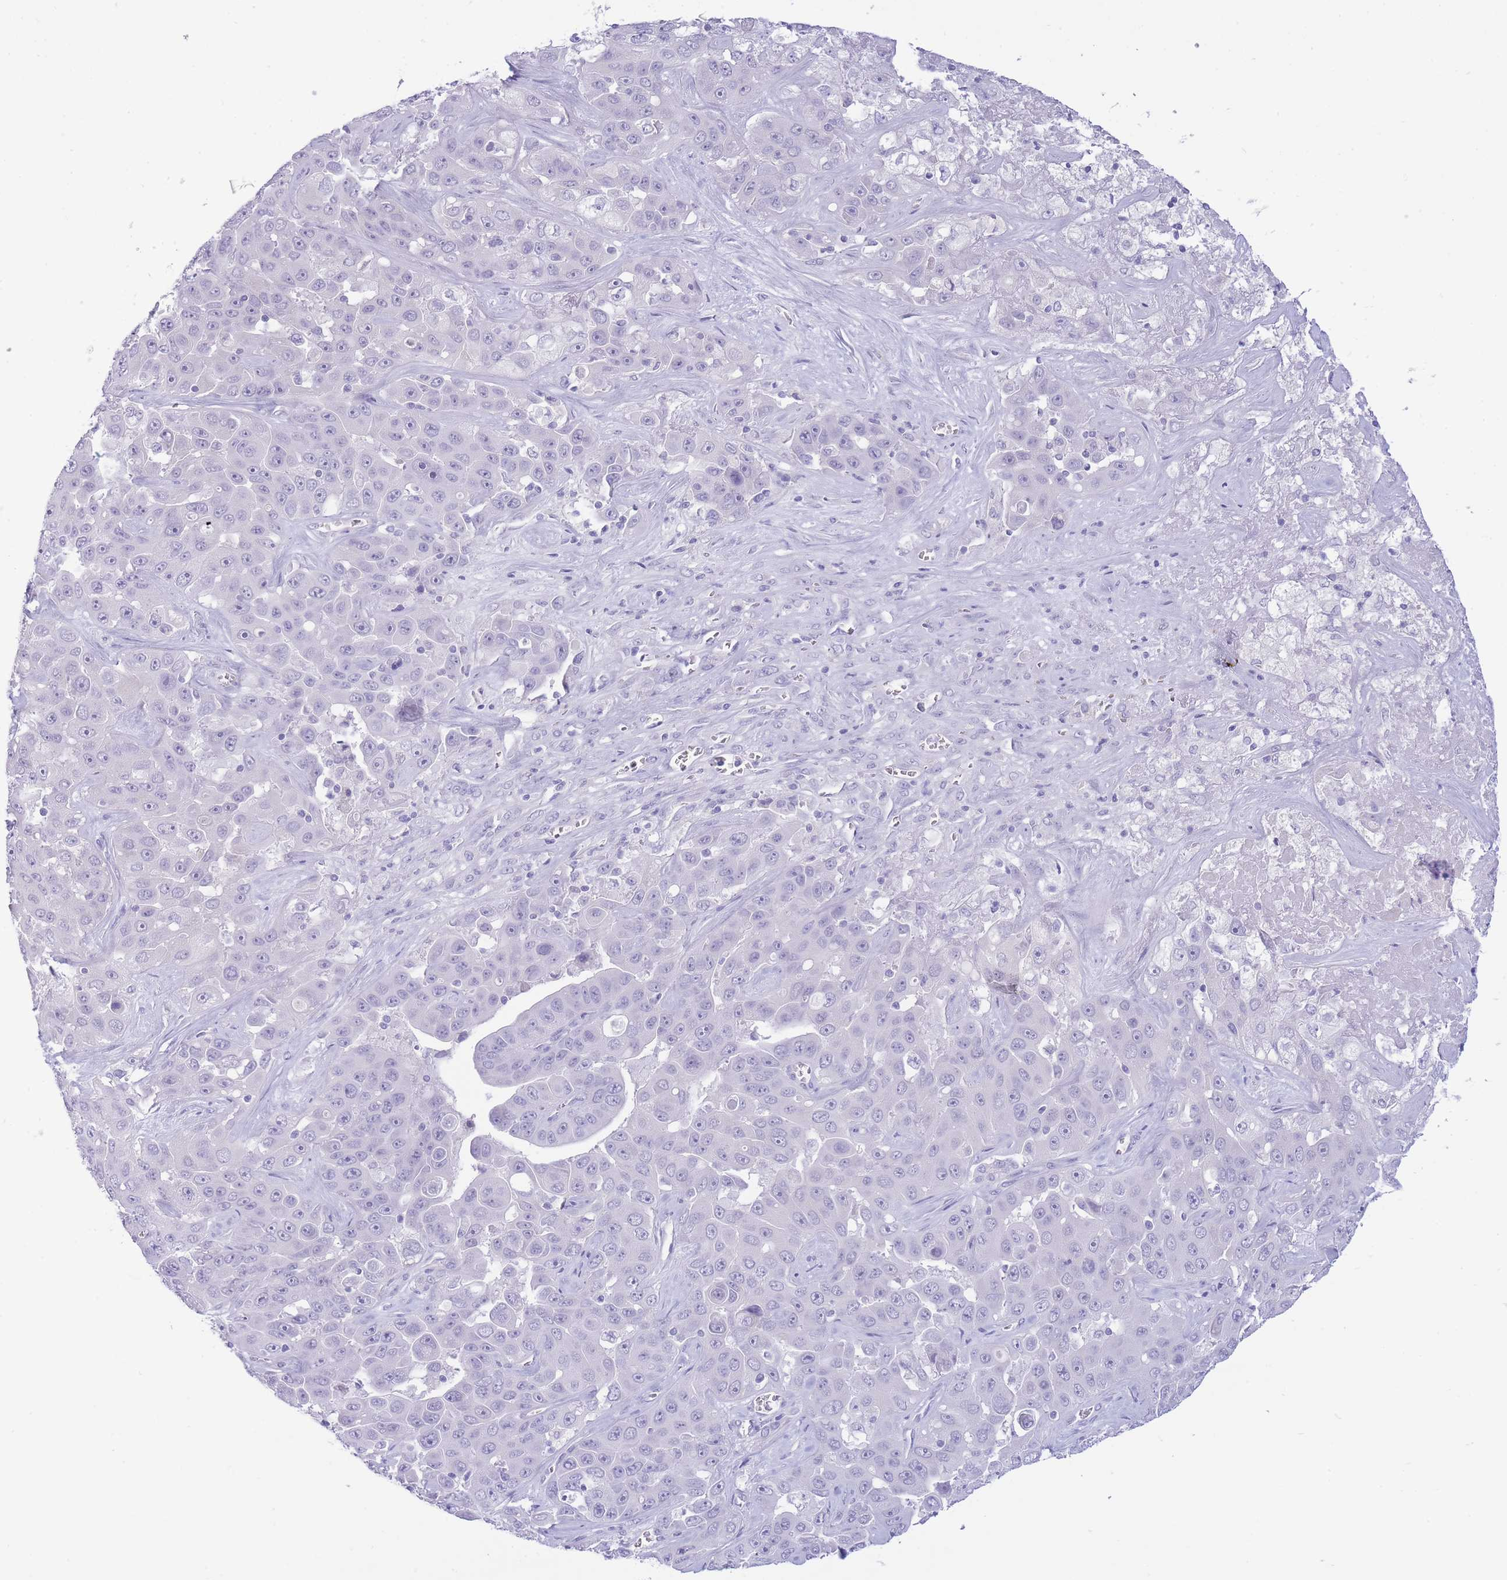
{"staining": {"intensity": "negative", "quantity": "none", "location": "none"}, "tissue": "liver cancer", "cell_type": "Tumor cells", "image_type": "cancer", "snomed": [{"axis": "morphology", "description": "Cholangiocarcinoma"}, {"axis": "topography", "description": "Liver"}], "caption": "This is an immunohistochemistry (IHC) micrograph of human cholangiocarcinoma (liver). There is no positivity in tumor cells.", "gene": "ASAP3", "patient": {"sex": "female", "age": 52}}